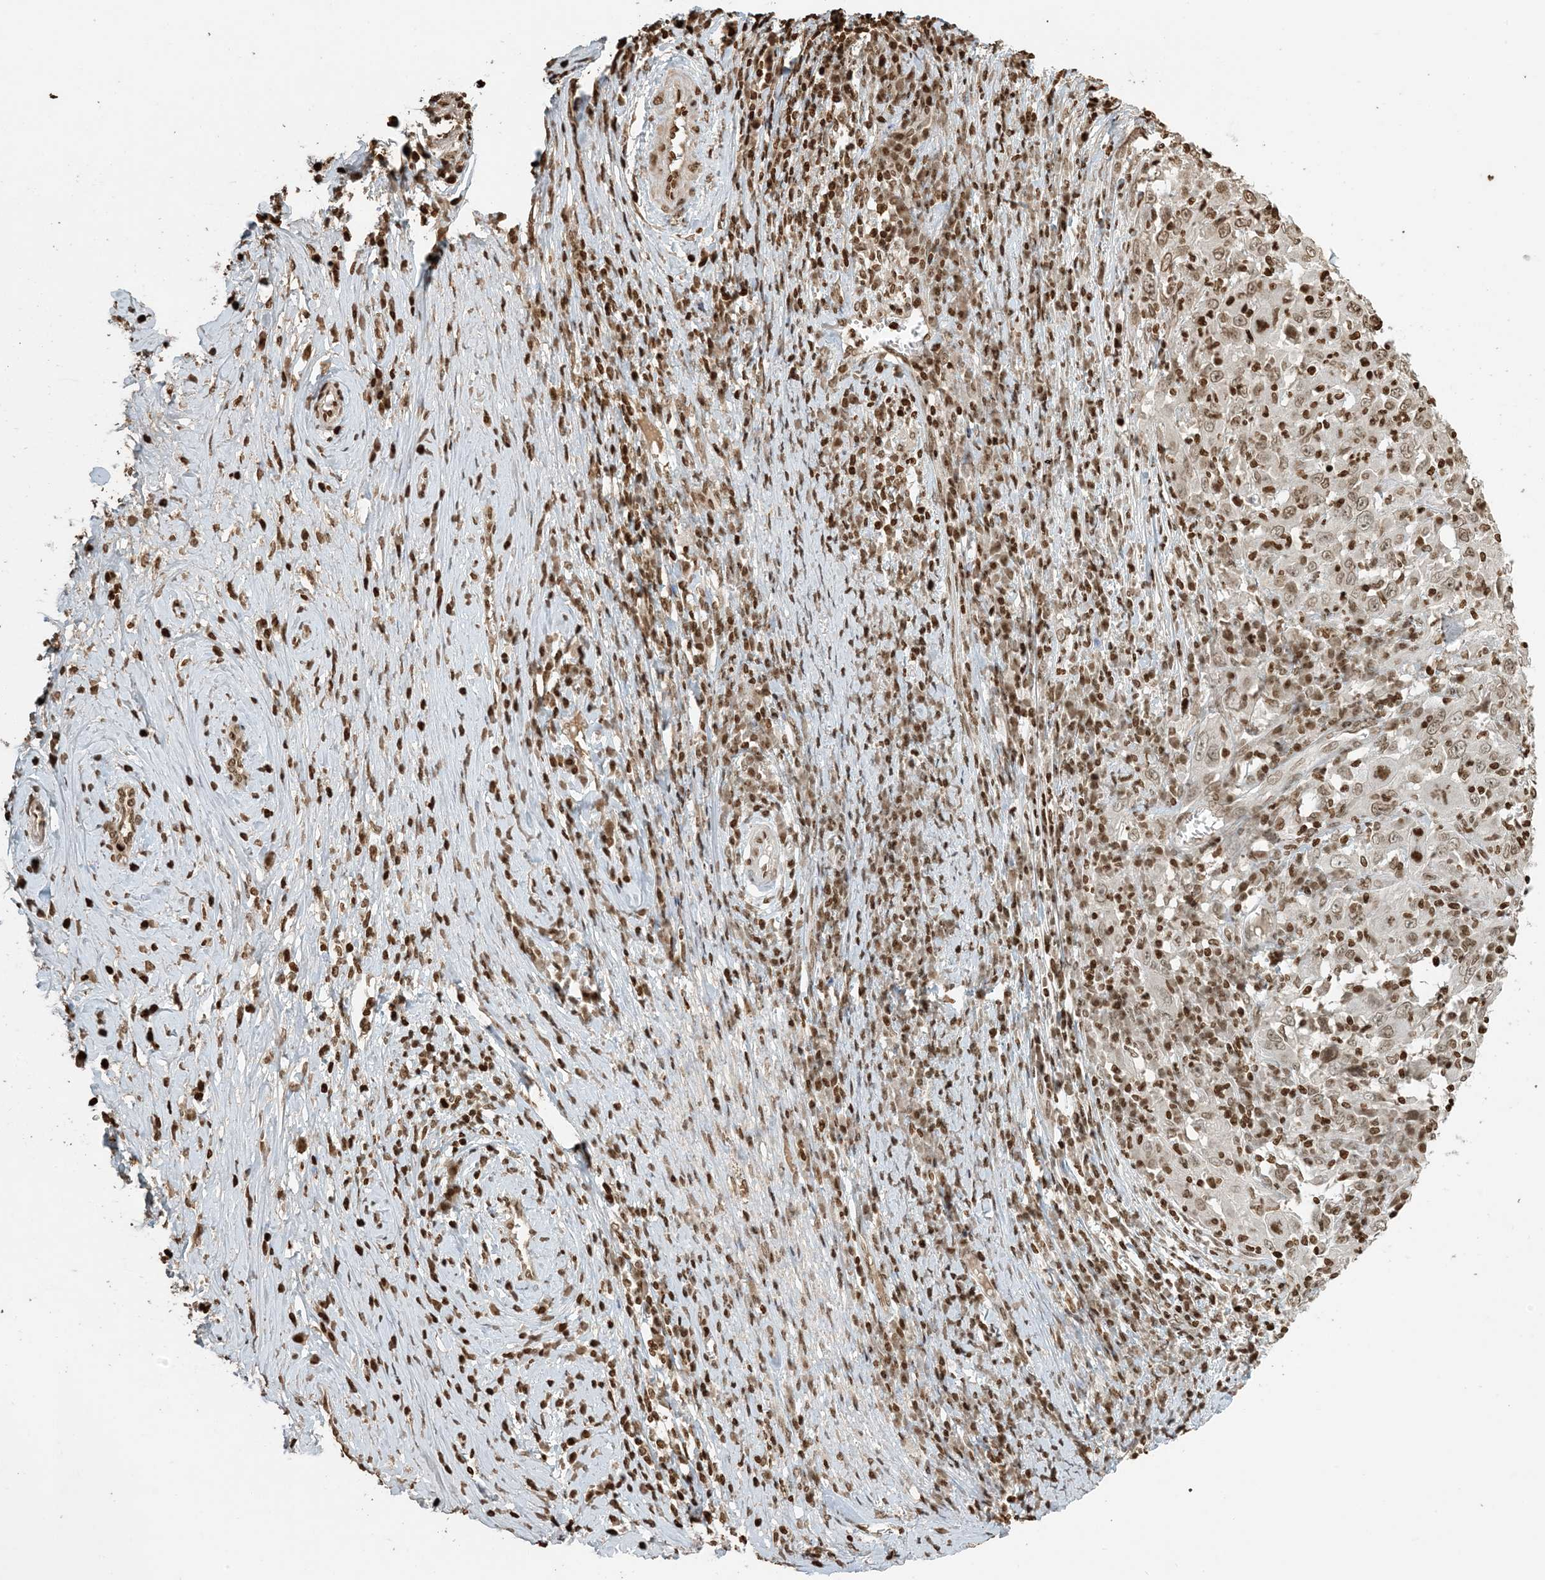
{"staining": {"intensity": "moderate", "quantity": "<25%", "location": "nuclear"}, "tissue": "cervical cancer", "cell_type": "Tumor cells", "image_type": "cancer", "snomed": [{"axis": "morphology", "description": "Squamous cell carcinoma, NOS"}, {"axis": "topography", "description": "Cervix"}], "caption": "Immunohistochemical staining of human cervical squamous cell carcinoma reveals low levels of moderate nuclear staining in approximately <25% of tumor cells.", "gene": "H3-3B", "patient": {"sex": "female", "age": 46}}